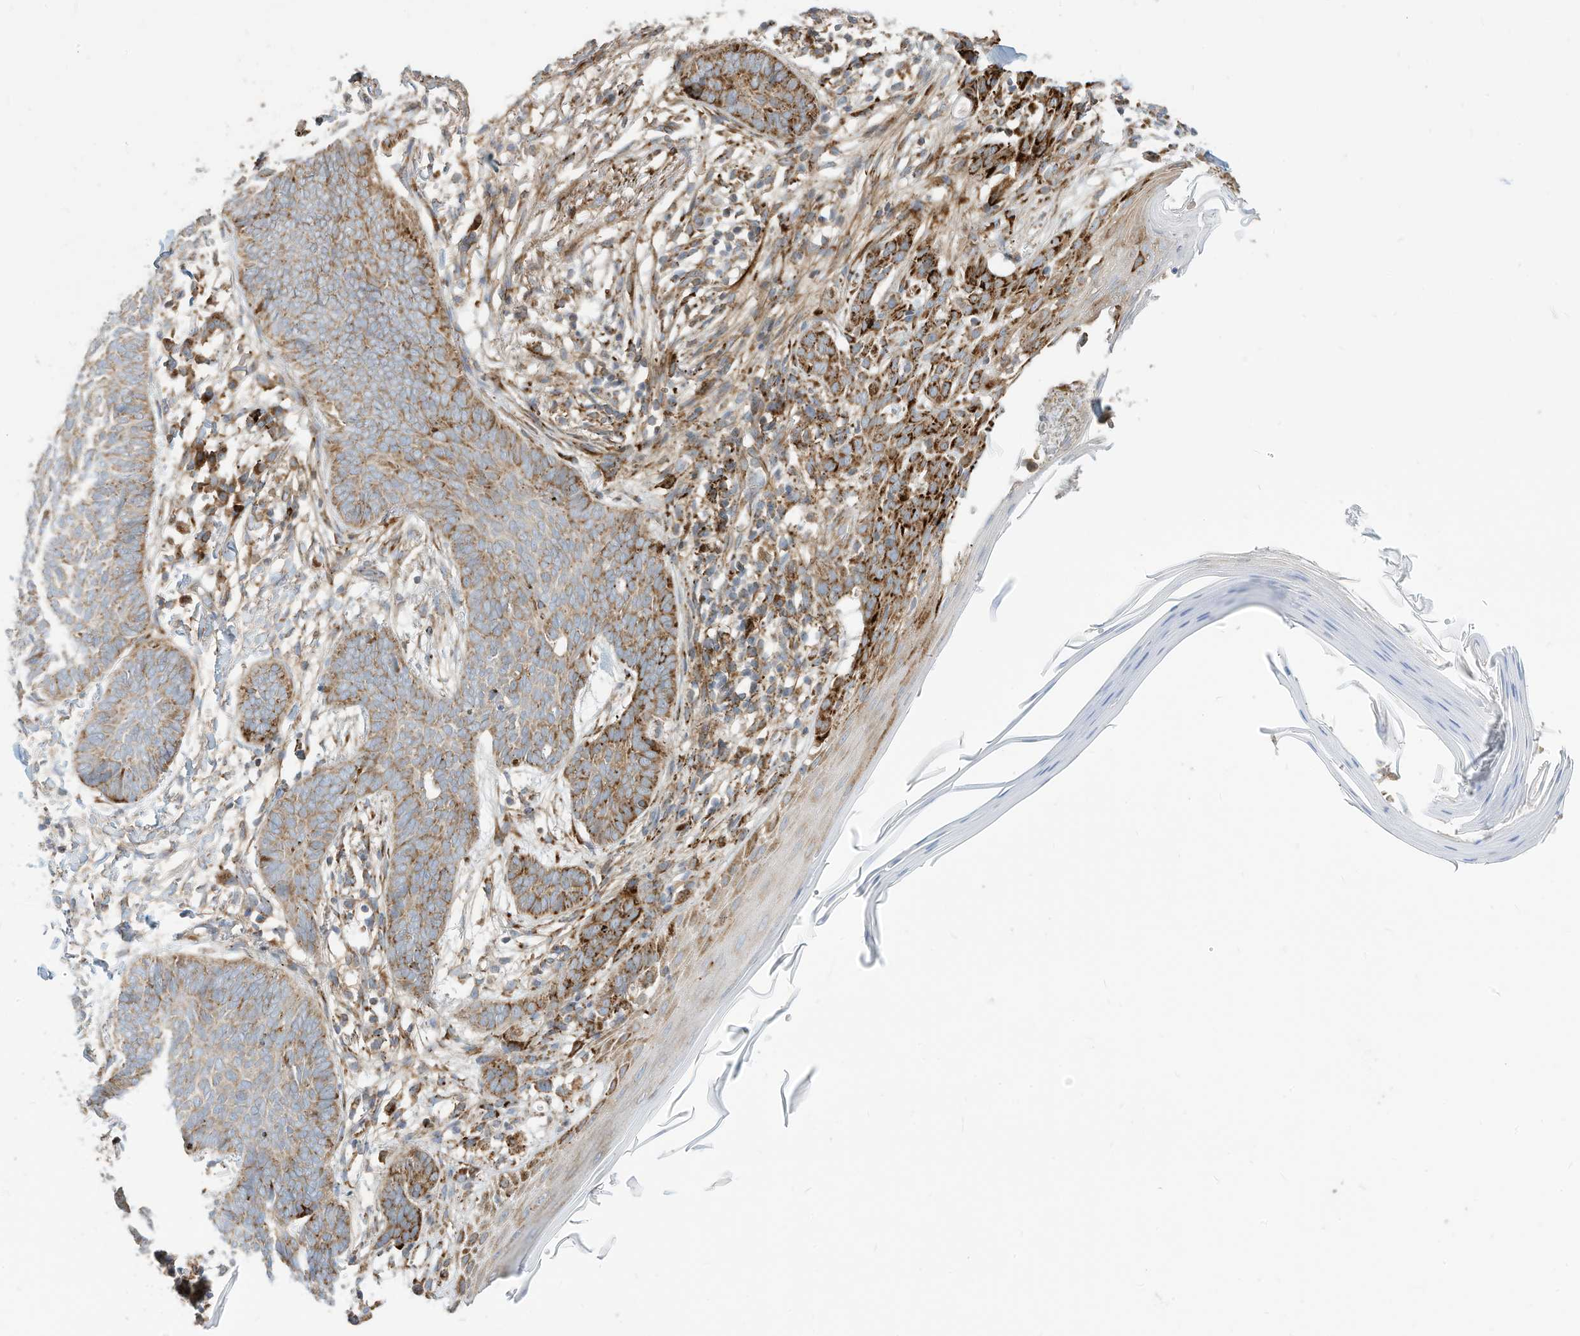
{"staining": {"intensity": "moderate", "quantity": ">75%", "location": "cytoplasmic/membranous"}, "tissue": "skin cancer", "cell_type": "Tumor cells", "image_type": "cancer", "snomed": [{"axis": "morphology", "description": "Normal tissue, NOS"}, {"axis": "morphology", "description": "Basal cell carcinoma"}, {"axis": "topography", "description": "Skin"}], "caption": "Moderate cytoplasmic/membranous protein expression is present in about >75% of tumor cells in skin basal cell carcinoma.", "gene": "TRNAU1AP", "patient": {"sex": "male", "age": 50}}